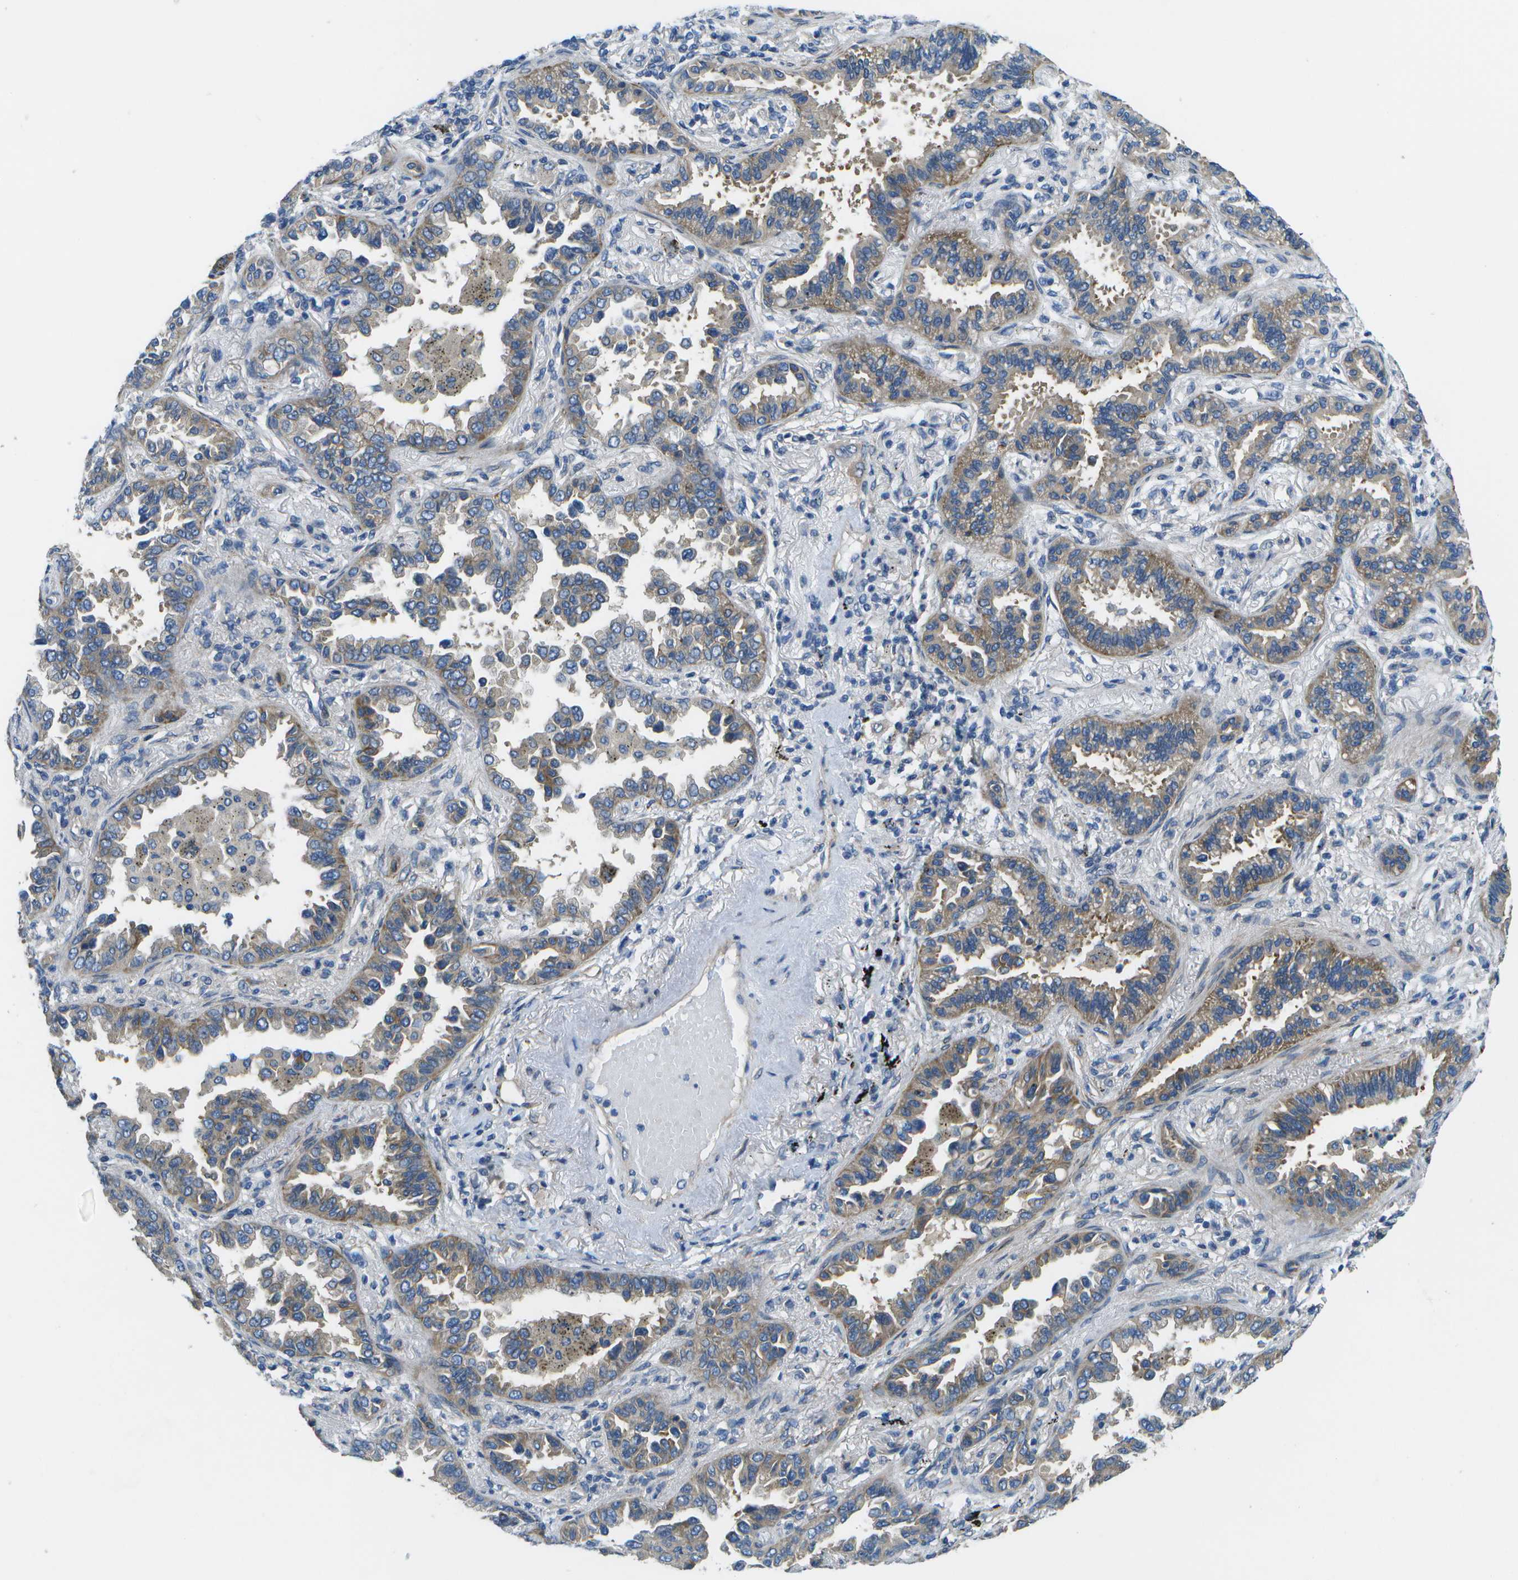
{"staining": {"intensity": "weak", "quantity": ">75%", "location": "cytoplasmic/membranous"}, "tissue": "lung cancer", "cell_type": "Tumor cells", "image_type": "cancer", "snomed": [{"axis": "morphology", "description": "Normal tissue, NOS"}, {"axis": "morphology", "description": "Adenocarcinoma, NOS"}, {"axis": "topography", "description": "Lung"}], "caption": "A micrograph of human lung cancer (adenocarcinoma) stained for a protein exhibits weak cytoplasmic/membranous brown staining in tumor cells.", "gene": "P3H1", "patient": {"sex": "male", "age": 59}}